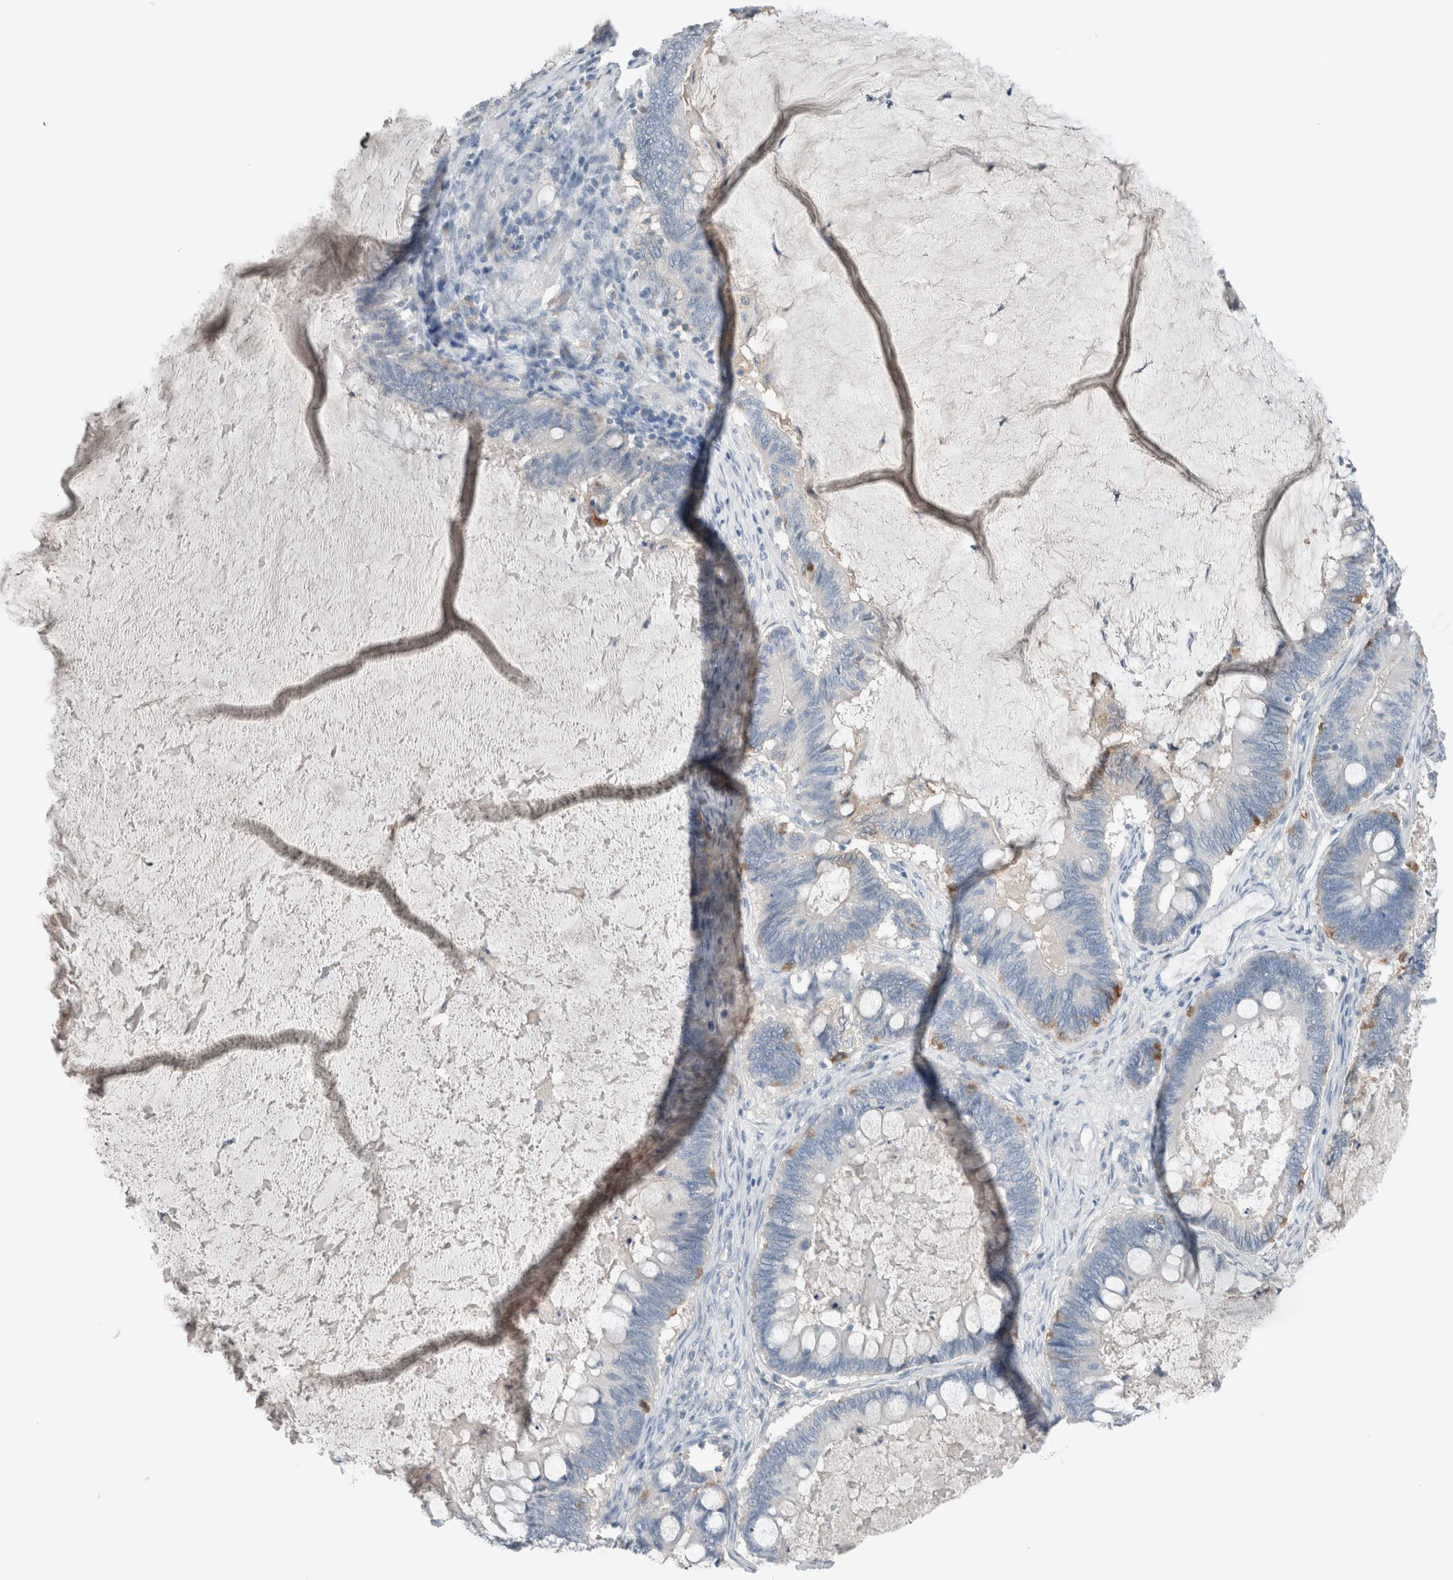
{"staining": {"intensity": "negative", "quantity": "none", "location": "none"}, "tissue": "ovarian cancer", "cell_type": "Tumor cells", "image_type": "cancer", "snomed": [{"axis": "morphology", "description": "Cystadenocarcinoma, mucinous, NOS"}, {"axis": "topography", "description": "Ovary"}], "caption": "Tumor cells are negative for brown protein staining in ovarian mucinous cystadenocarcinoma.", "gene": "DUOX1", "patient": {"sex": "female", "age": 61}}